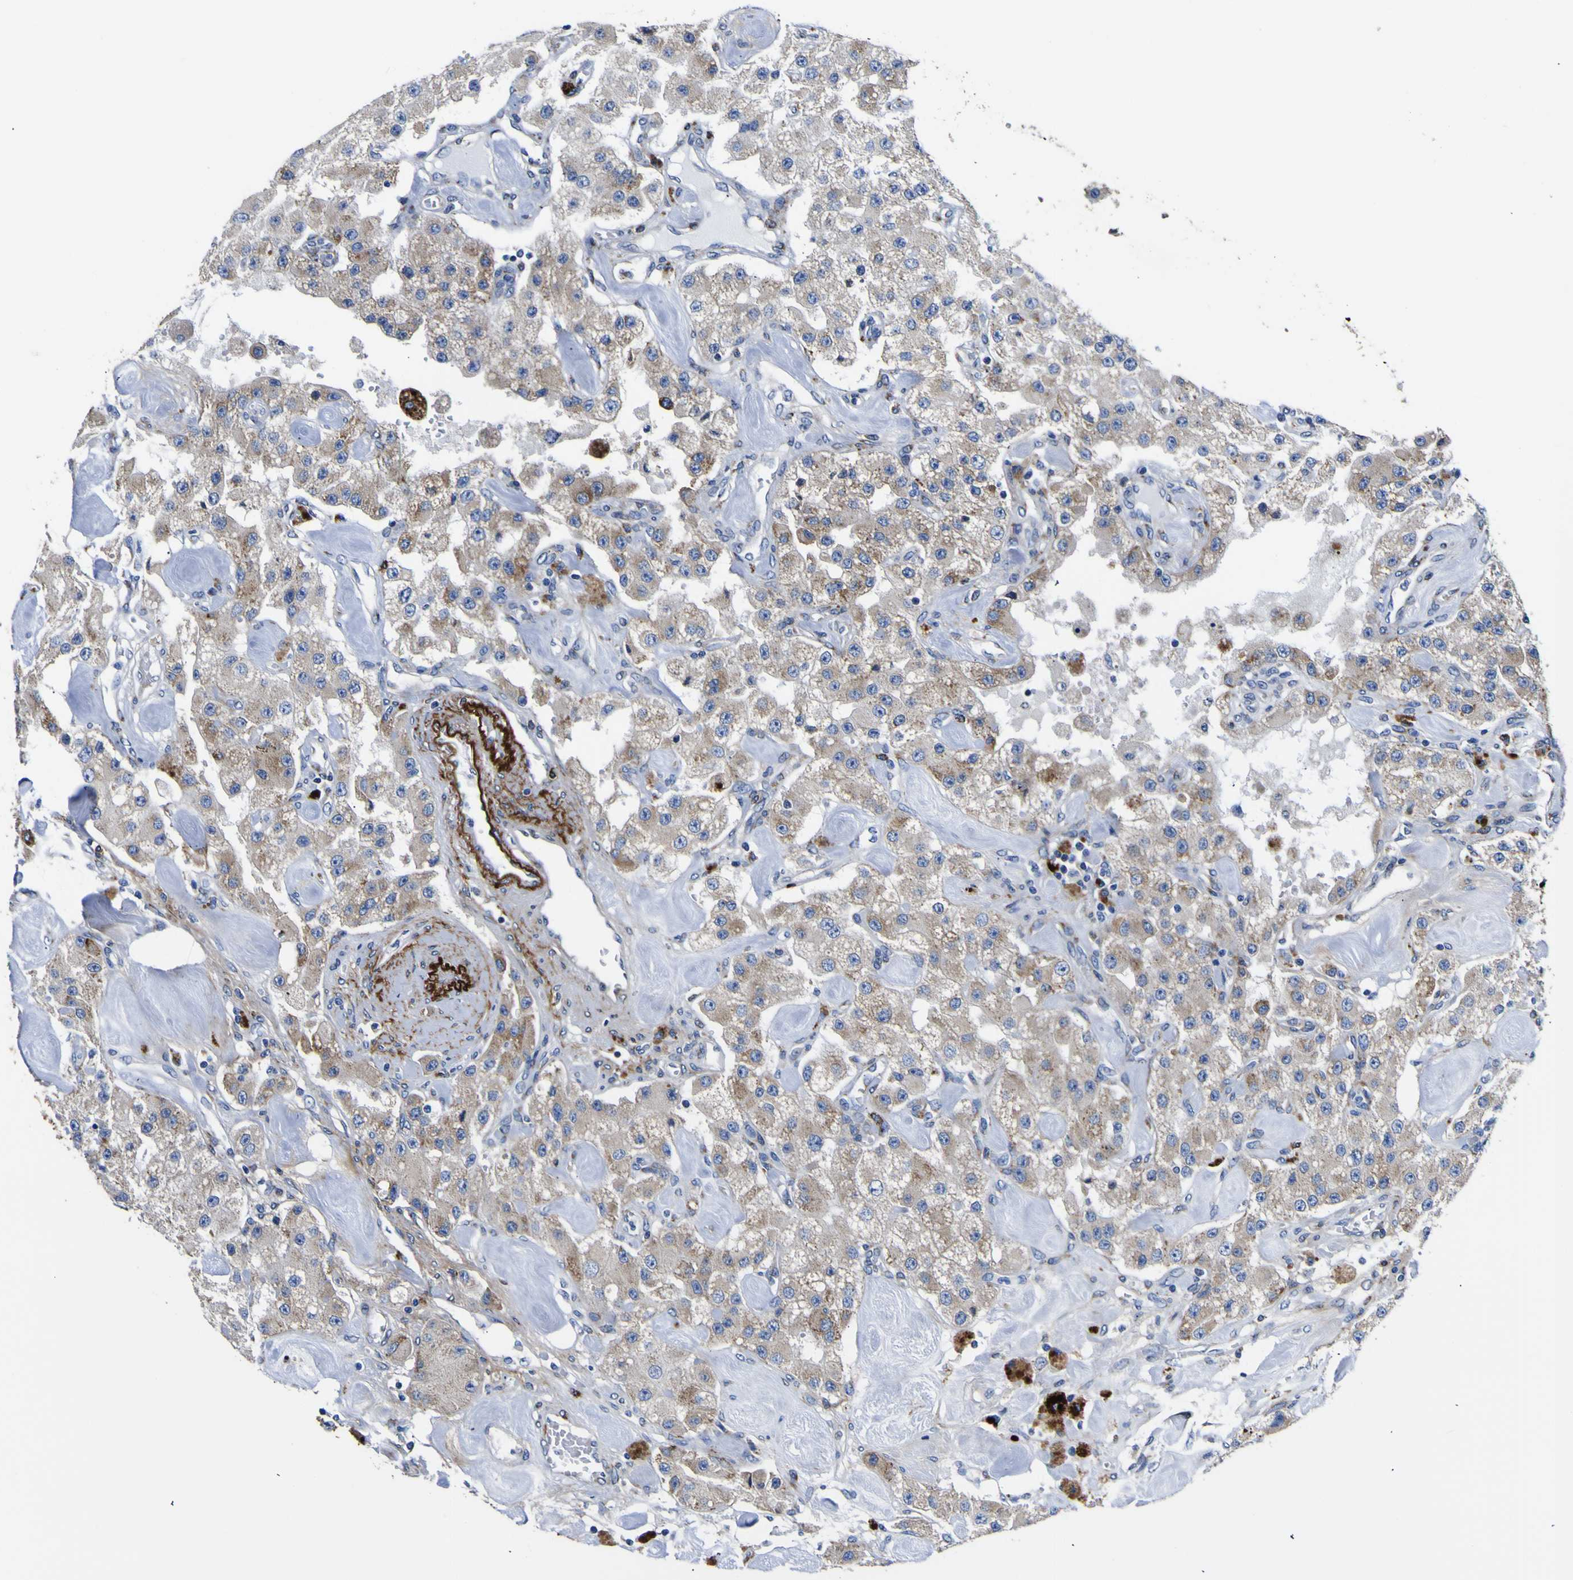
{"staining": {"intensity": "weak", "quantity": ">75%", "location": "cytoplasmic/membranous"}, "tissue": "carcinoid", "cell_type": "Tumor cells", "image_type": "cancer", "snomed": [{"axis": "morphology", "description": "Carcinoid, malignant, NOS"}, {"axis": "topography", "description": "Pancreas"}], "caption": "Tumor cells exhibit low levels of weak cytoplasmic/membranous expression in approximately >75% of cells in human carcinoid. The staining was performed using DAB to visualize the protein expression in brown, while the nuclei were stained in blue with hematoxylin (Magnification: 20x).", "gene": "SCD", "patient": {"sex": "male", "age": 41}}